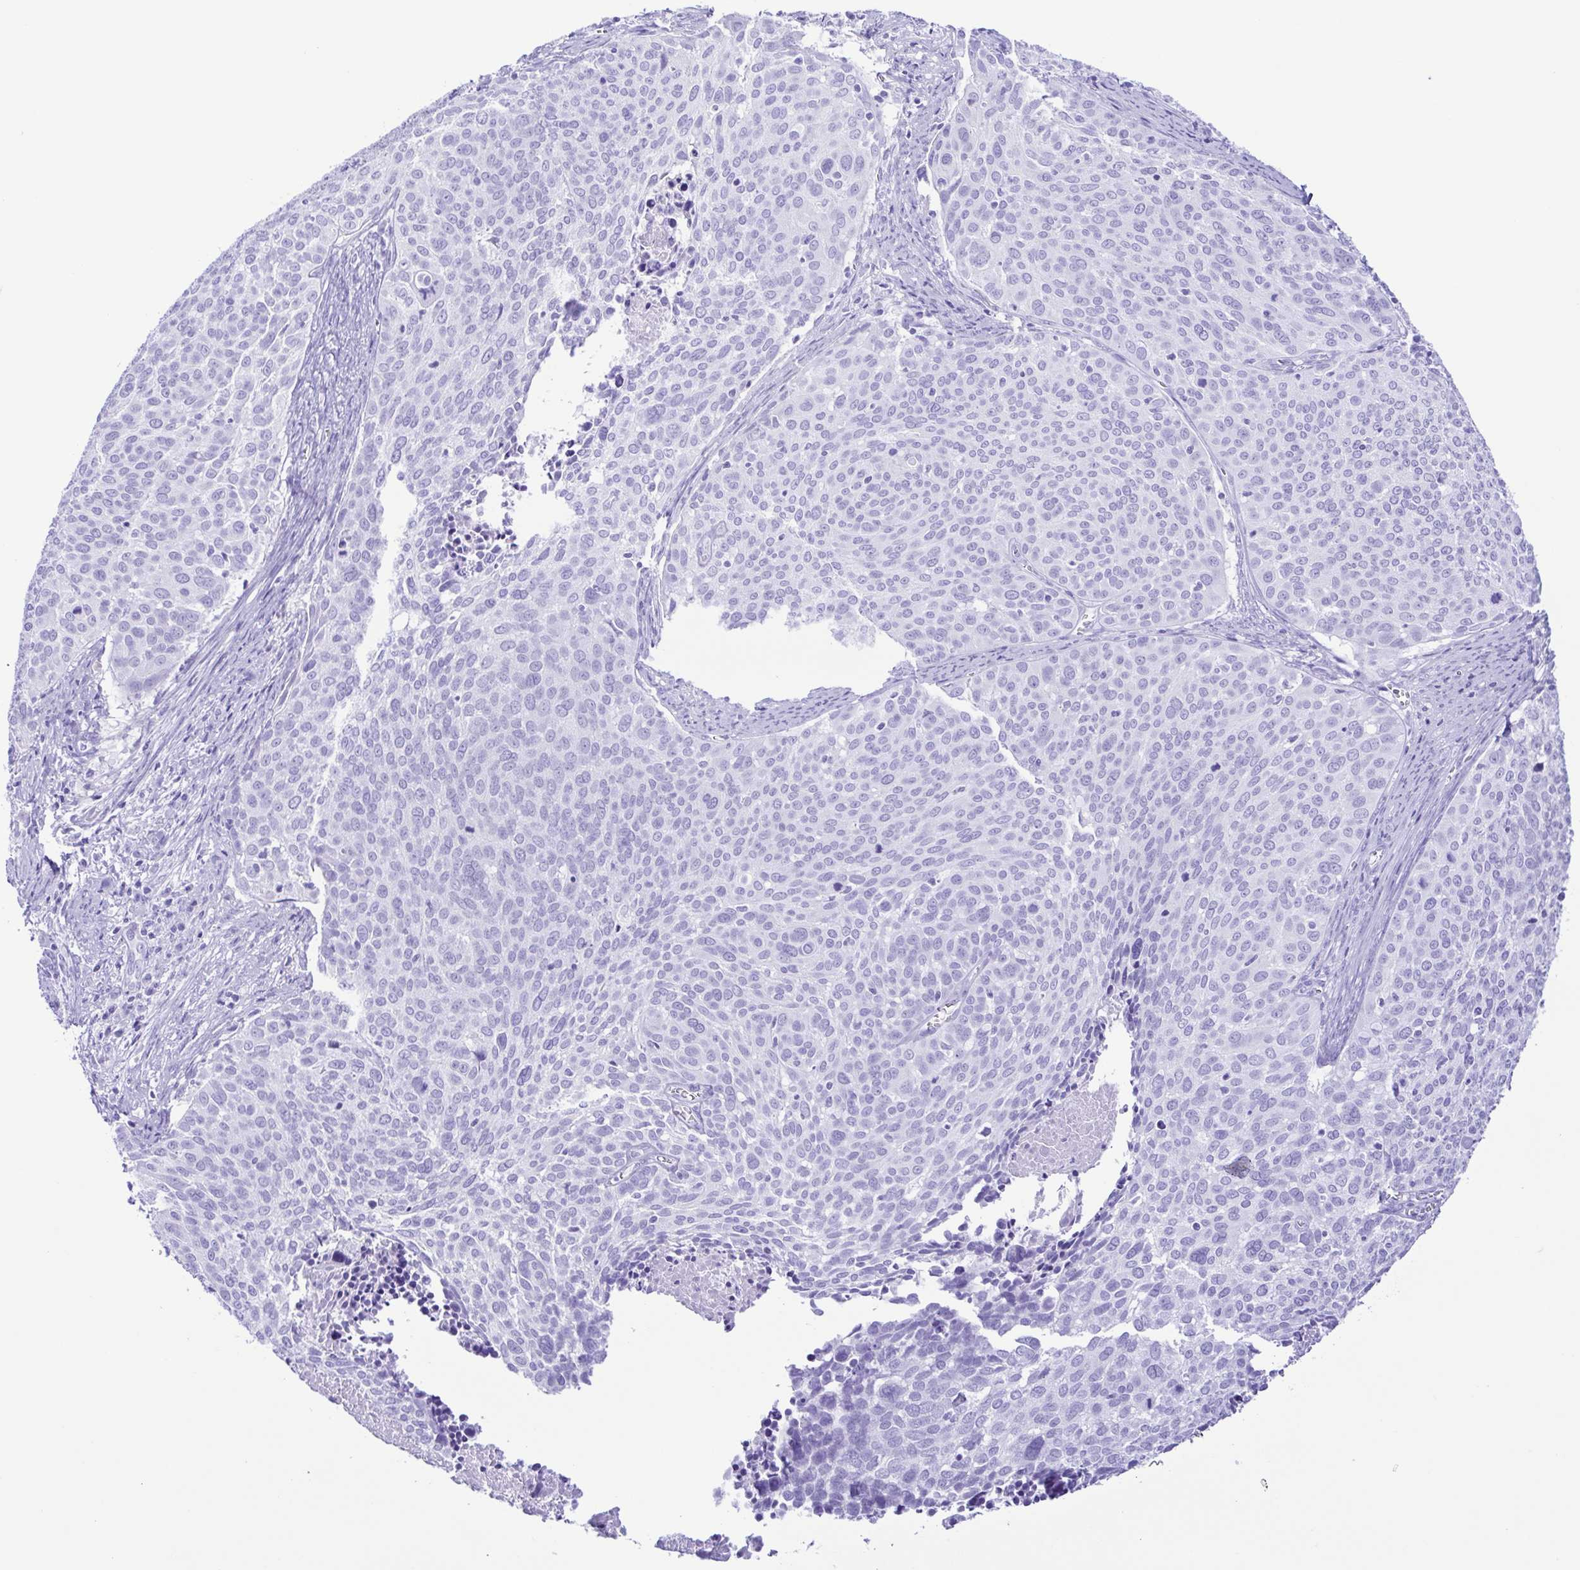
{"staining": {"intensity": "negative", "quantity": "none", "location": "none"}, "tissue": "cervical cancer", "cell_type": "Tumor cells", "image_type": "cancer", "snomed": [{"axis": "morphology", "description": "Squamous cell carcinoma, NOS"}, {"axis": "topography", "description": "Cervix"}], "caption": "The micrograph reveals no staining of tumor cells in cervical cancer.", "gene": "ERP27", "patient": {"sex": "female", "age": 39}}